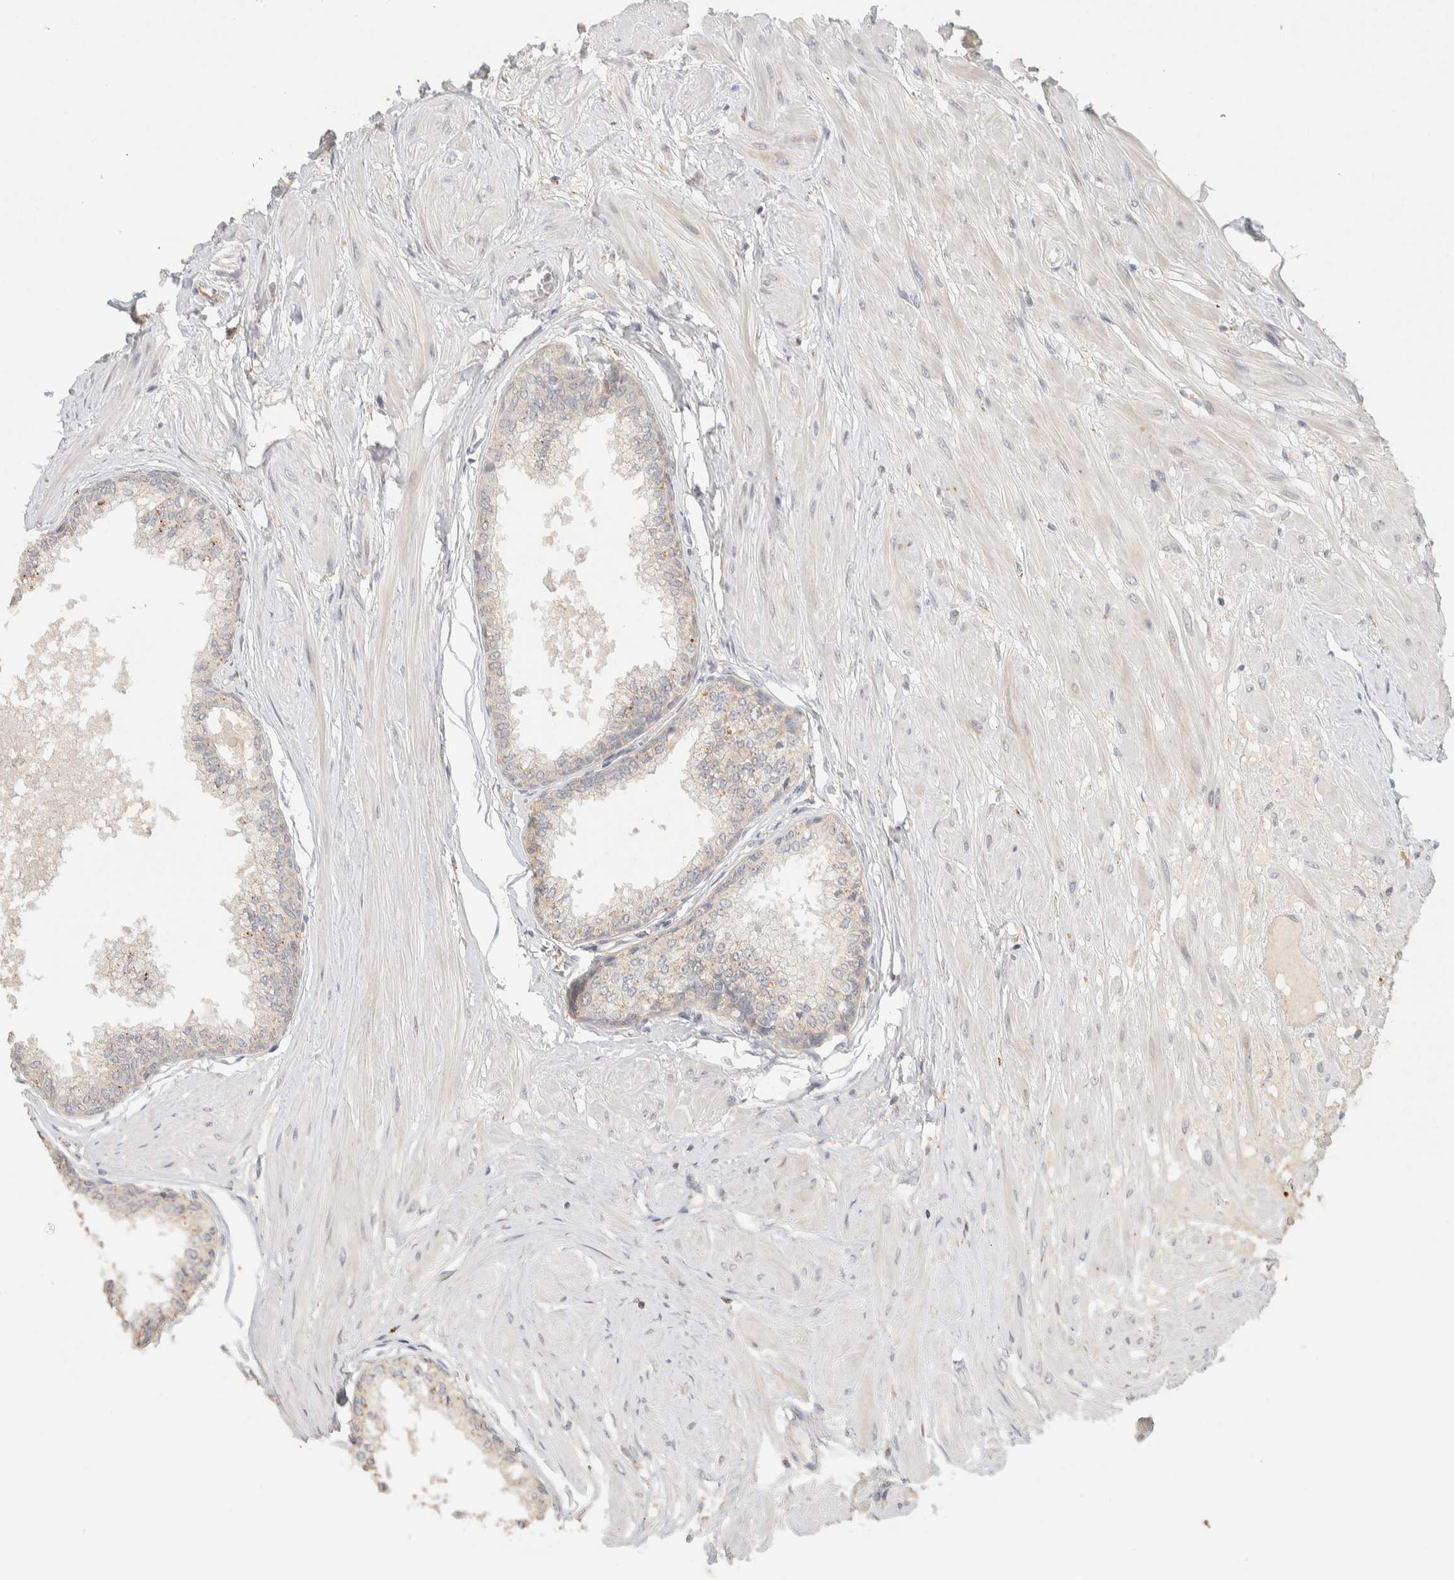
{"staining": {"intensity": "moderate", "quantity": "<25%", "location": "cytoplasmic/membranous"}, "tissue": "seminal vesicle", "cell_type": "Glandular cells", "image_type": "normal", "snomed": [{"axis": "morphology", "description": "Normal tissue, NOS"}, {"axis": "topography", "description": "Prostate"}, {"axis": "topography", "description": "Seminal veicle"}], "caption": "This histopathology image demonstrates IHC staining of benign human seminal vesicle, with low moderate cytoplasmic/membranous staining in approximately <25% of glandular cells.", "gene": "ITPA", "patient": {"sex": "male", "age": 60}}